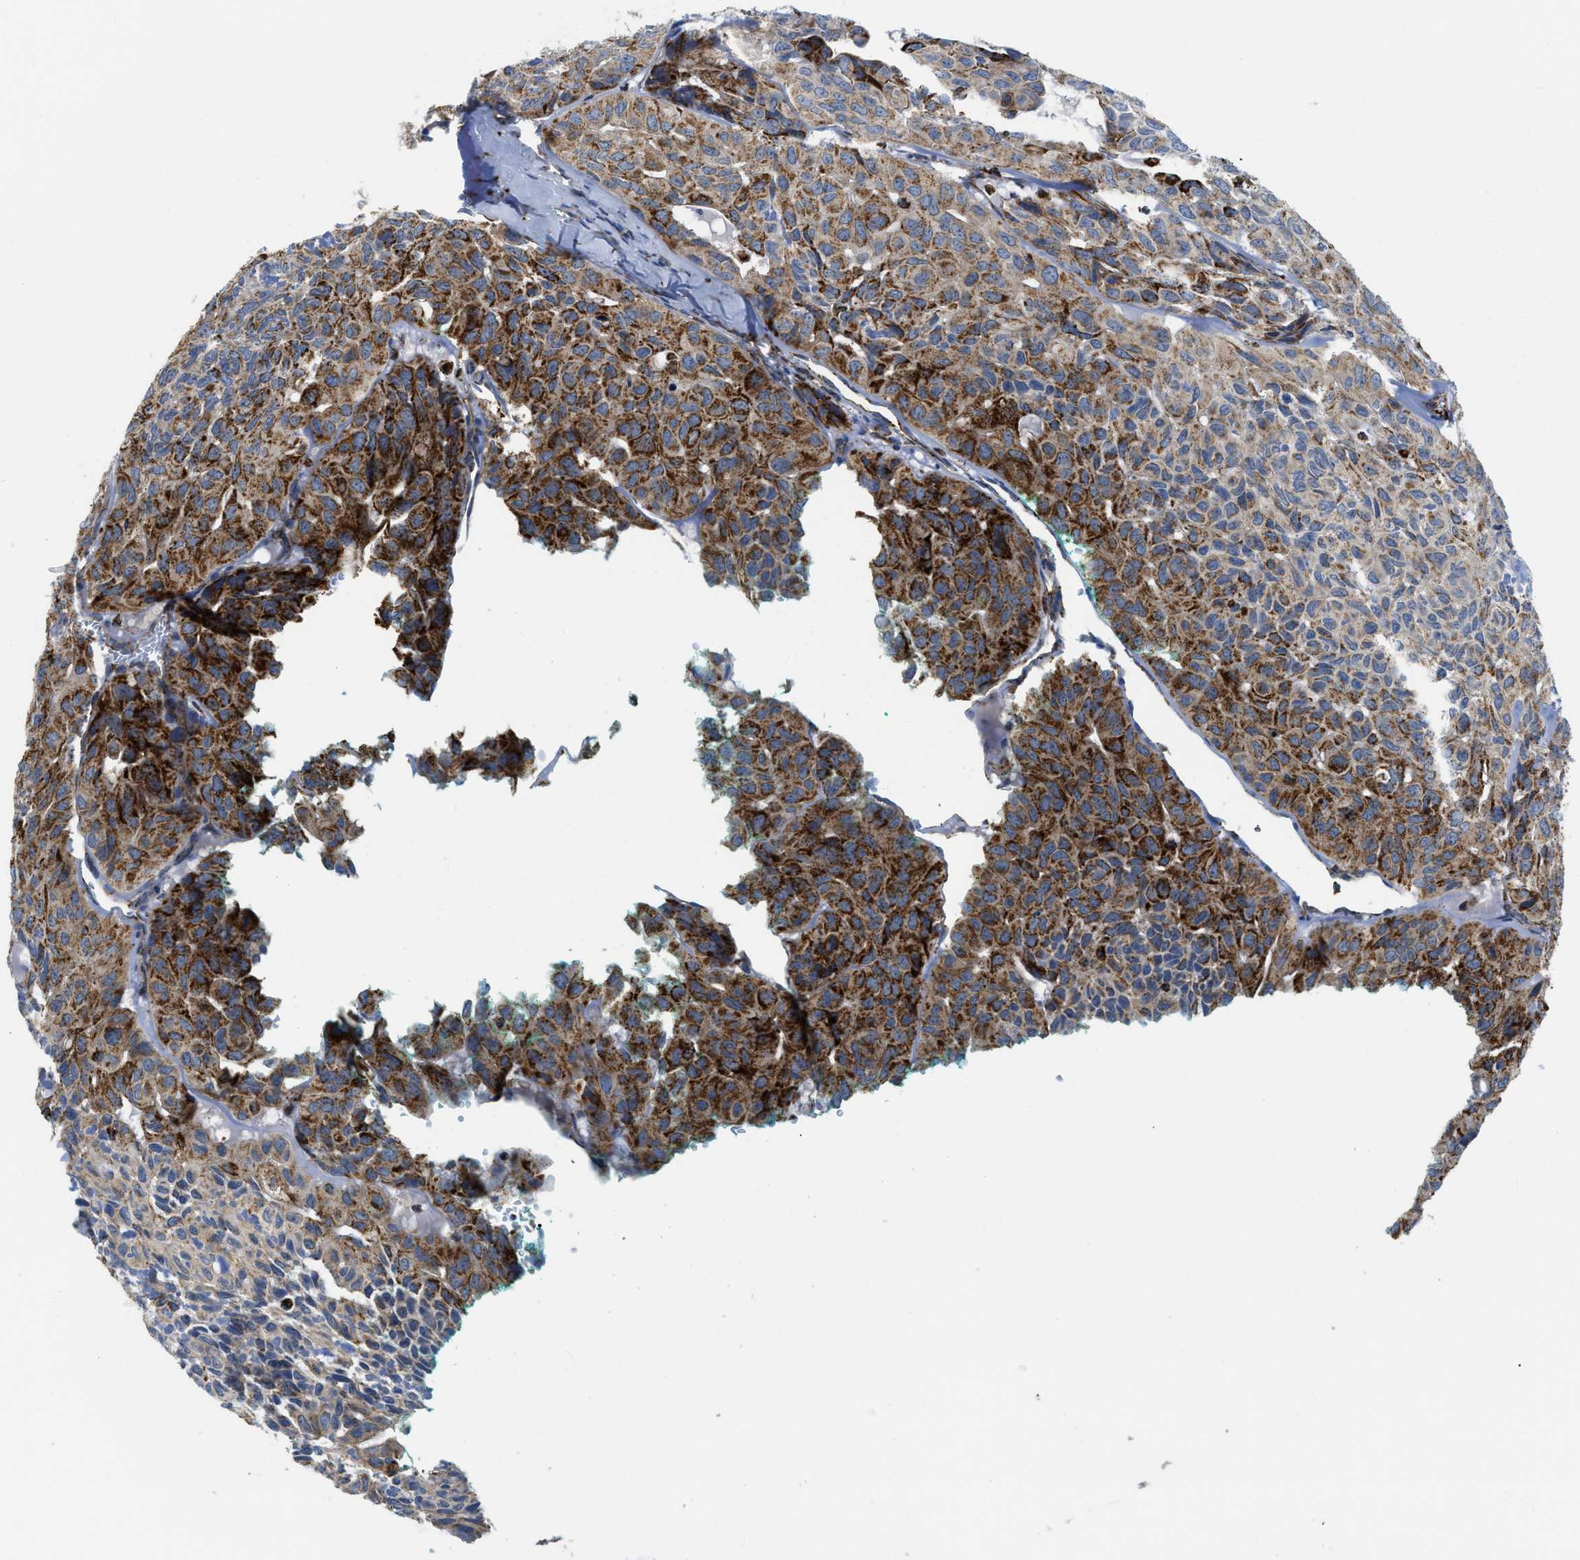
{"staining": {"intensity": "strong", "quantity": ">75%", "location": "cytoplasmic/membranous"}, "tissue": "head and neck cancer", "cell_type": "Tumor cells", "image_type": "cancer", "snomed": [{"axis": "morphology", "description": "Adenocarcinoma, NOS"}, {"axis": "topography", "description": "Salivary gland, NOS"}, {"axis": "topography", "description": "Head-Neck"}], "caption": "A brown stain shows strong cytoplasmic/membranous staining of a protein in adenocarcinoma (head and neck) tumor cells. The staining was performed using DAB (3,3'-diaminobenzidine), with brown indicating positive protein expression. Nuclei are stained blue with hematoxylin.", "gene": "SQOR", "patient": {"sex": "female", "age": 76}}